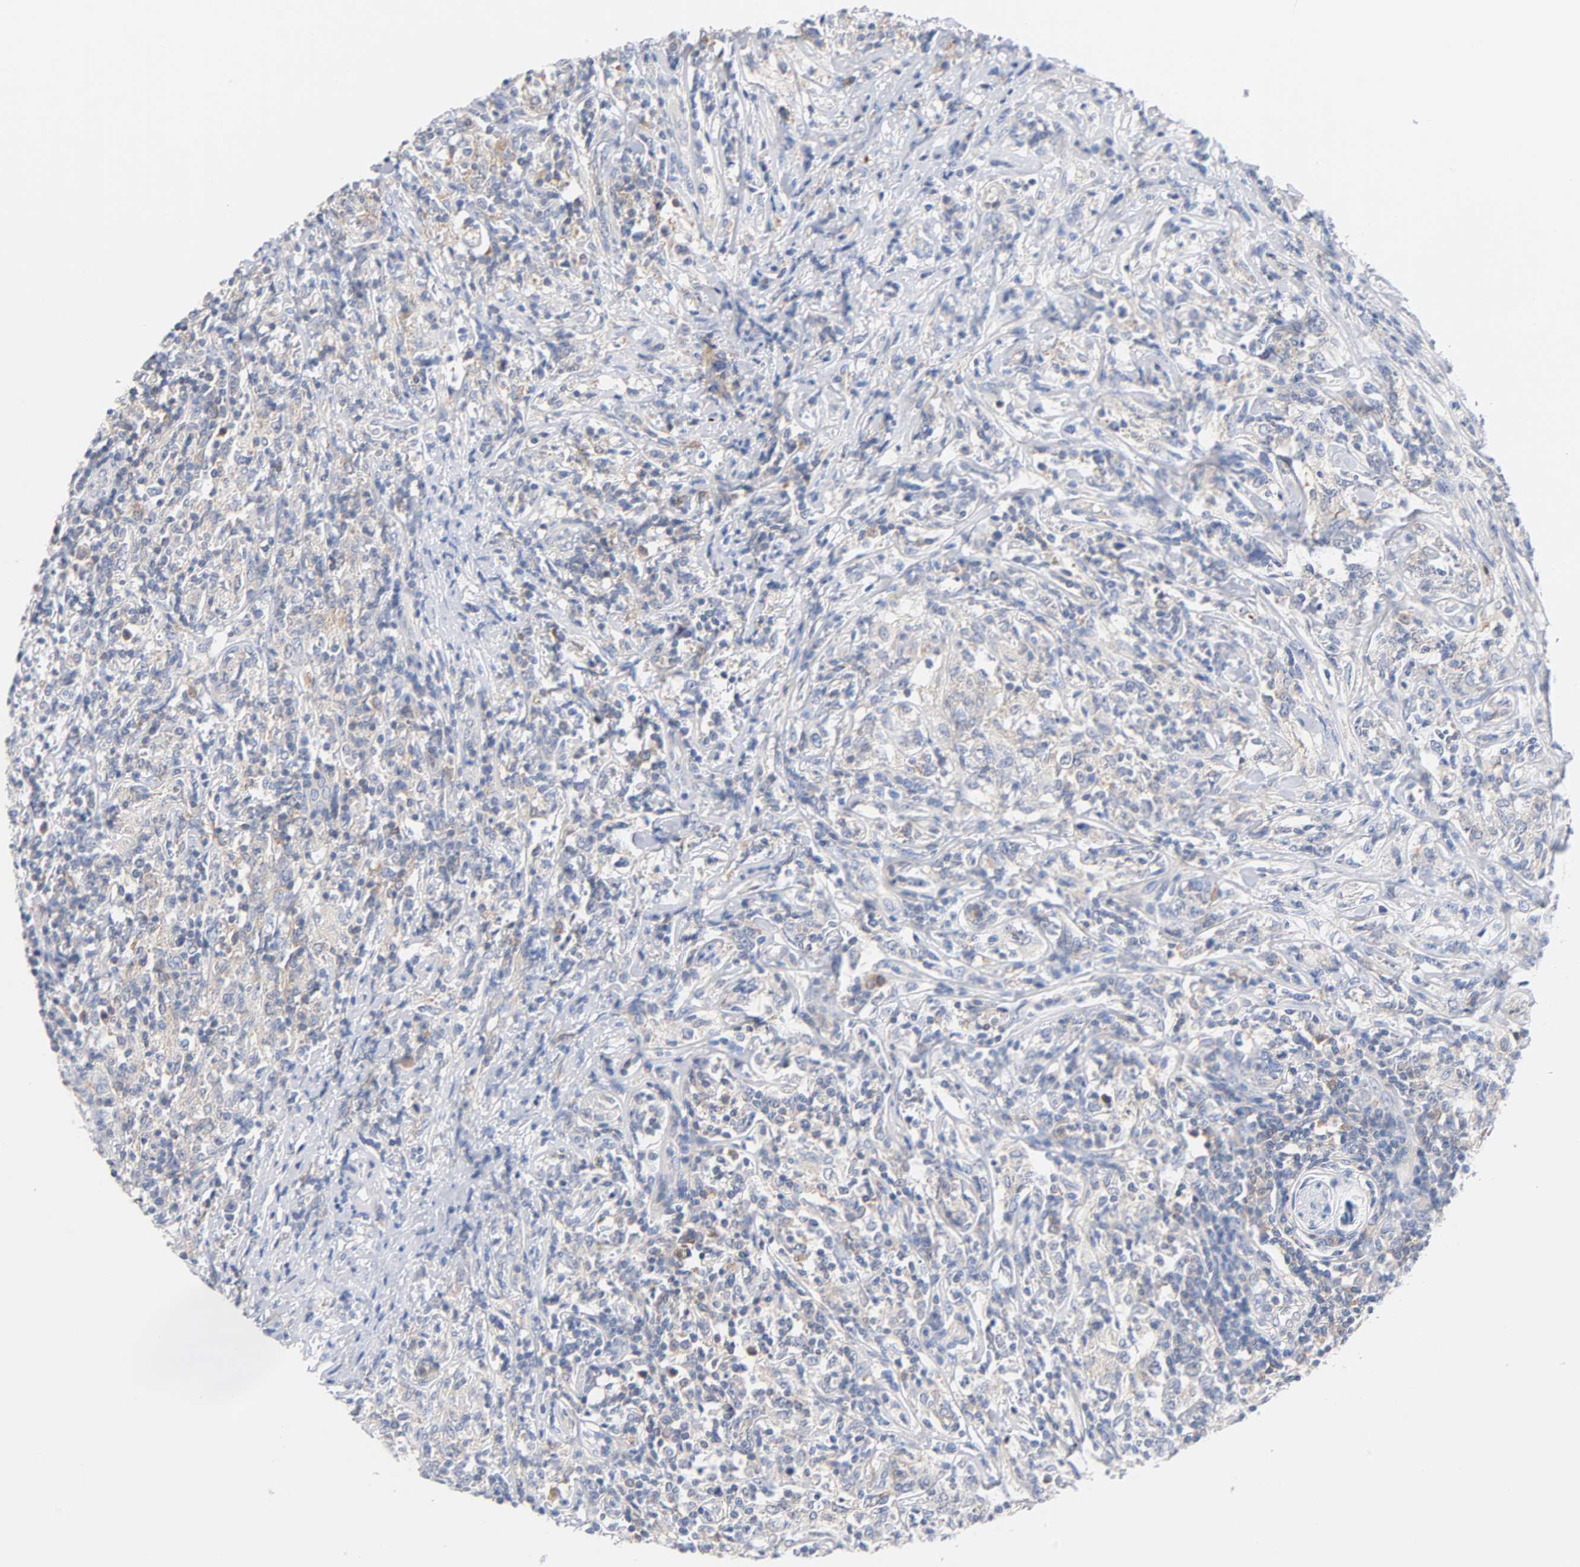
{"staining": {"intensity": "weak", "quantity": "25%-75%", "location": "cytoplasmic/membranous"}, "tissue": "lymphoma", "cell_type": "Tumor cells", "image_type": "cancer", "snomed": [{"axis": "morphology", "description": "Malignant lymphoma, non-Hodgkin's type, High grade"}, {"axis": "topography", "description": "Lymph node"}], "caption": "Weak cytoplasmic/membranous staining for a protein is present in approximately 25%-75% of tumor cells of high-grade malignant lymphoma, non-Hodgkin's type using immunohistochemistry (IHC).", "gene": "MALT1", "patient": {"sex": "female", "age": 84}}